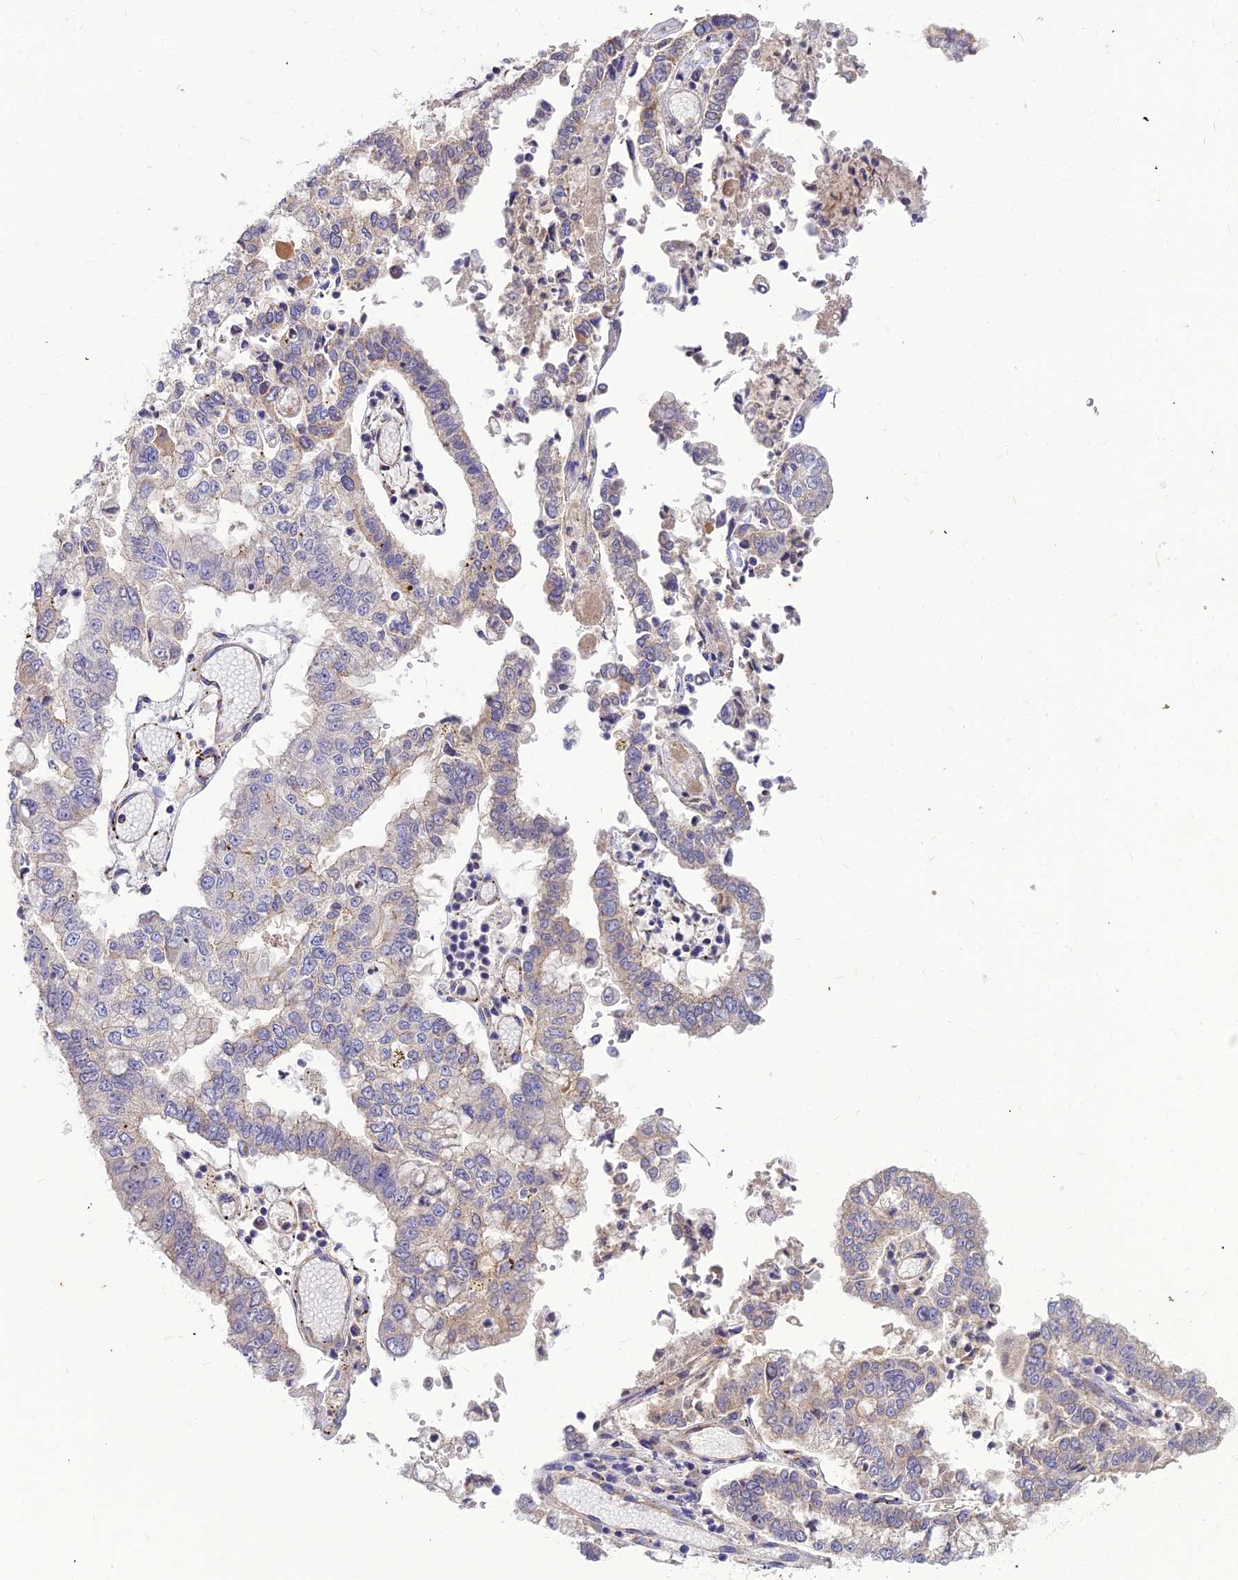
{"staining": {"intensity": "negative", "quantity": "none", "location": "none"}, "tissue": "stomach cancer", "cell_type": "Tumor cells", "image_type": "cancer", "snomed": [{"axis": "morphology", "description": "Adenocarcinoma, NOS"}, {"axis": "topography", "description": "Stomach"}], "caption": "Tumor cells show no significant positivity in stomach cancer.", "gene": "ASPHD1", "patient": {"sex": "male", "age": 76}}